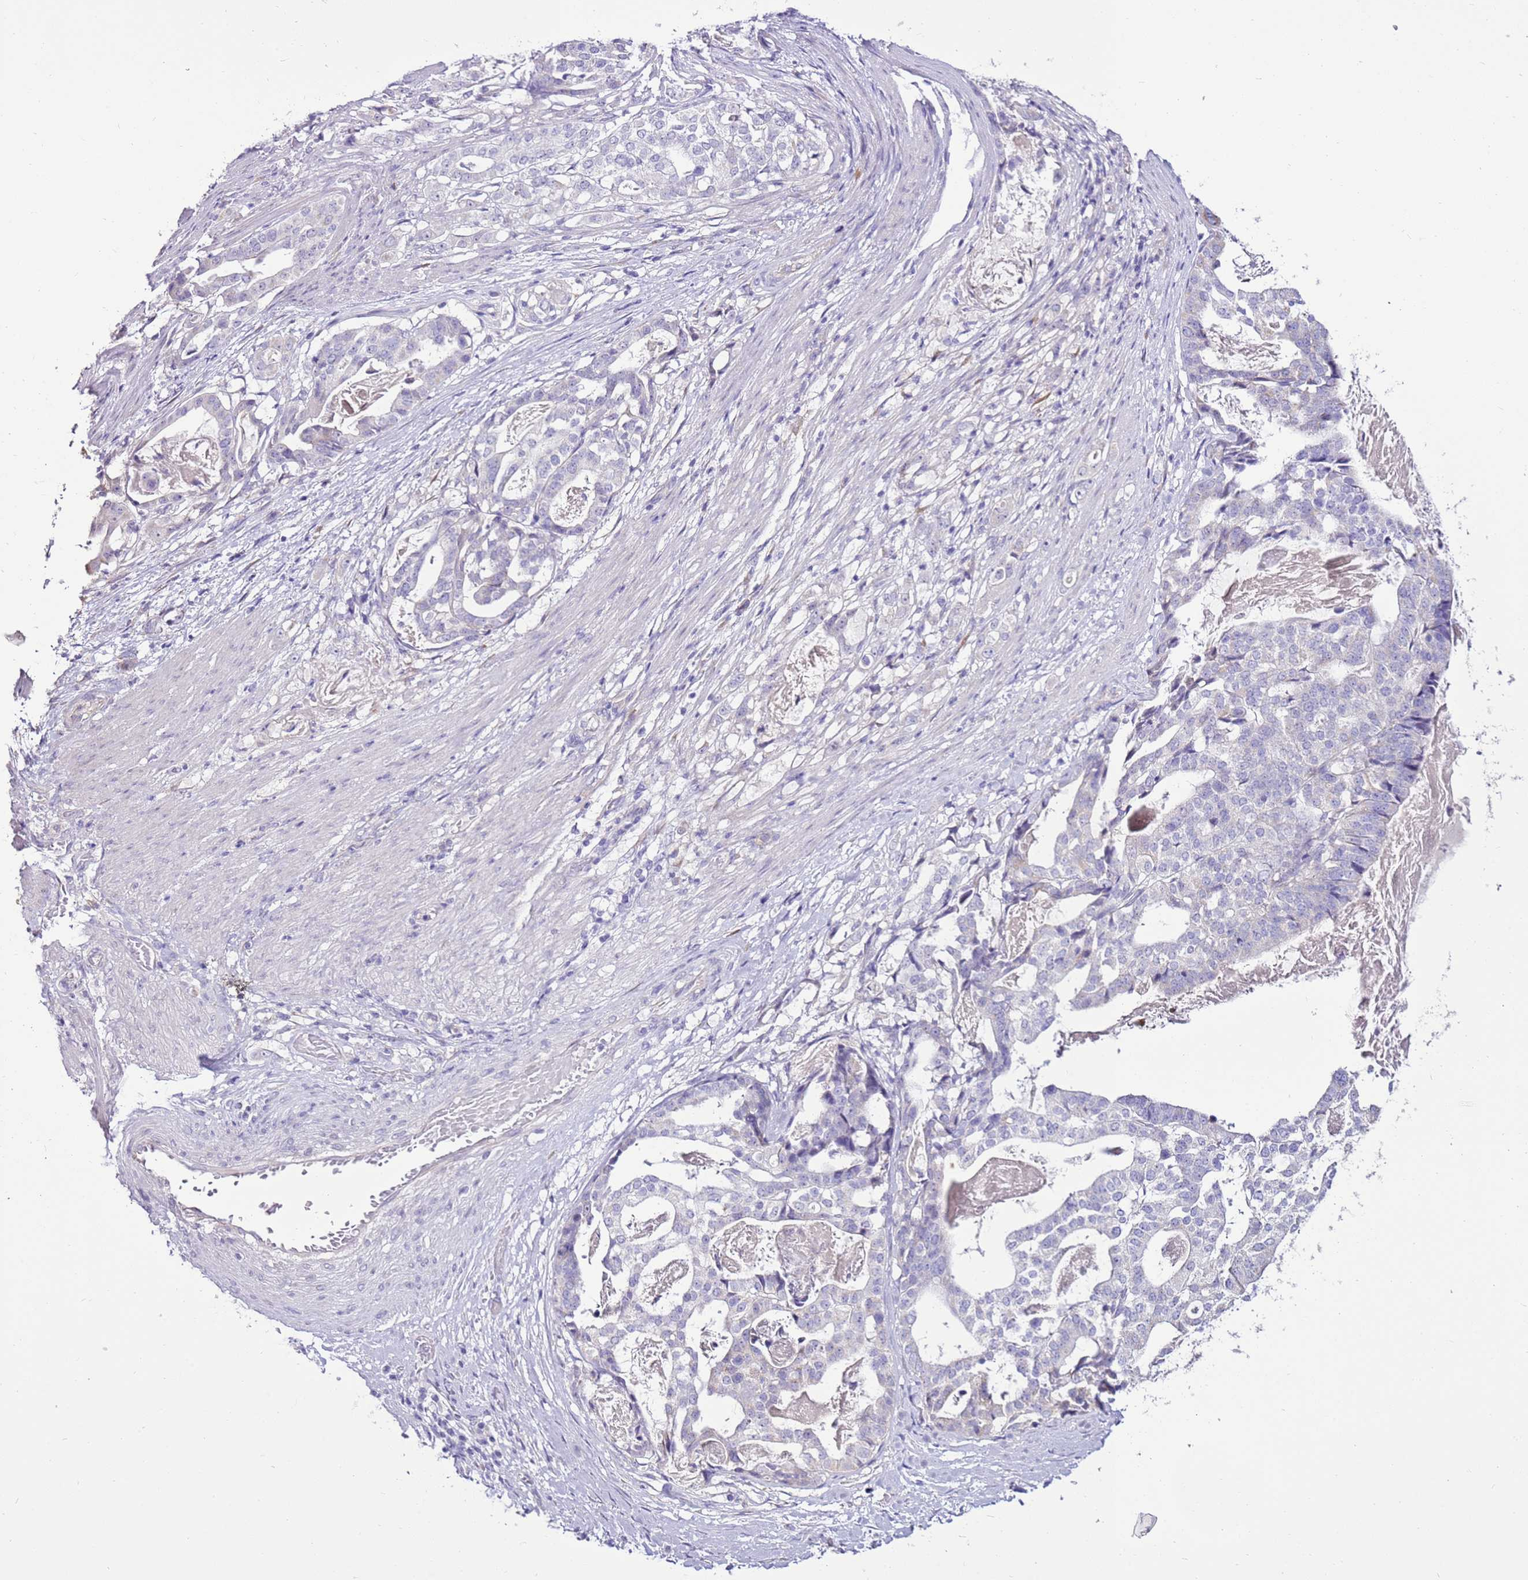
{"staining": {"intensity": "negative", "quantity": "none", "location": "none"}, "tissue": "stomach cancer", "cell_type": "Tumor cells", "image_type": "cancer", "snomed": [{"axis": "morphology", "description": "Adenocarcinoma, NOS"}, {"axis": "topography", "description": "Stomach"}], "caption": "High magnification brightfield microscopy of stomach adenocarcinoma stained with DAB (brown) and counterstained with hematoxylin (blue): tumor cells show no significant positivity.", "gene": "SLC38A5", "patient": {"sex": "male", "age": 48}}